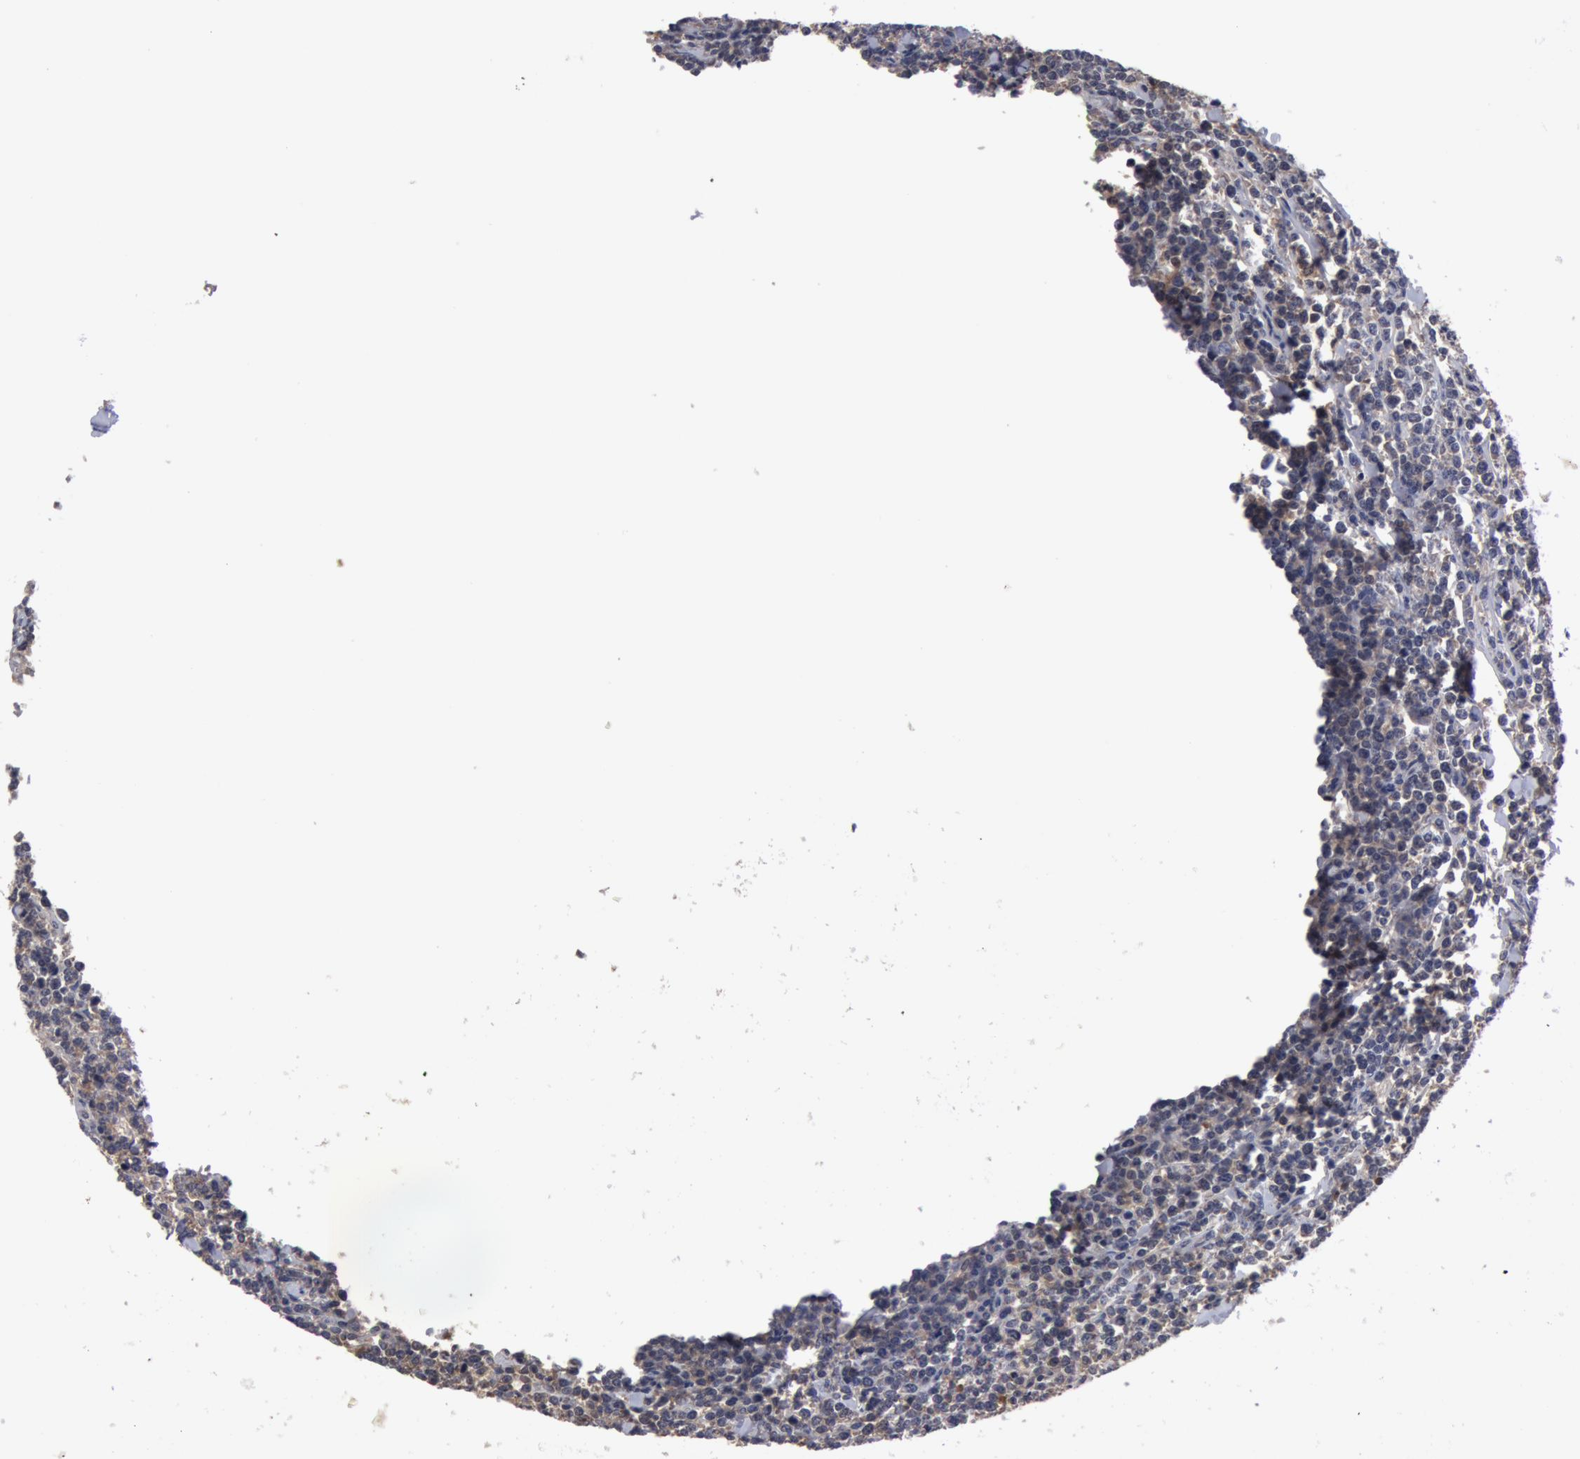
{"staining": {"intensity": "weak", "quantity": "25%-75%", "location": "cytoplasmic/membranous"}, "tissue": "lymphoma", "cell_type": "Tumor cells", "image_type": "cancer", "snomed": [{"axis": "morphology", "description": "Malignant lymphoma, non-Hodgkin's type, High grade"}, {"axis": "topography", "description": "Small intestine"}, {"axis": "topography", "description": "Colon"}], "caption": "Immunohistochemistry (IHC) image of human lymphoma stained for a protein (brown), which displays low levels of weak cytoplasmic/membranous expression in approximately 25%-75% of tumor cells.", "gene": "BCHE", "patient": {"sex": "male", "age": 8}}